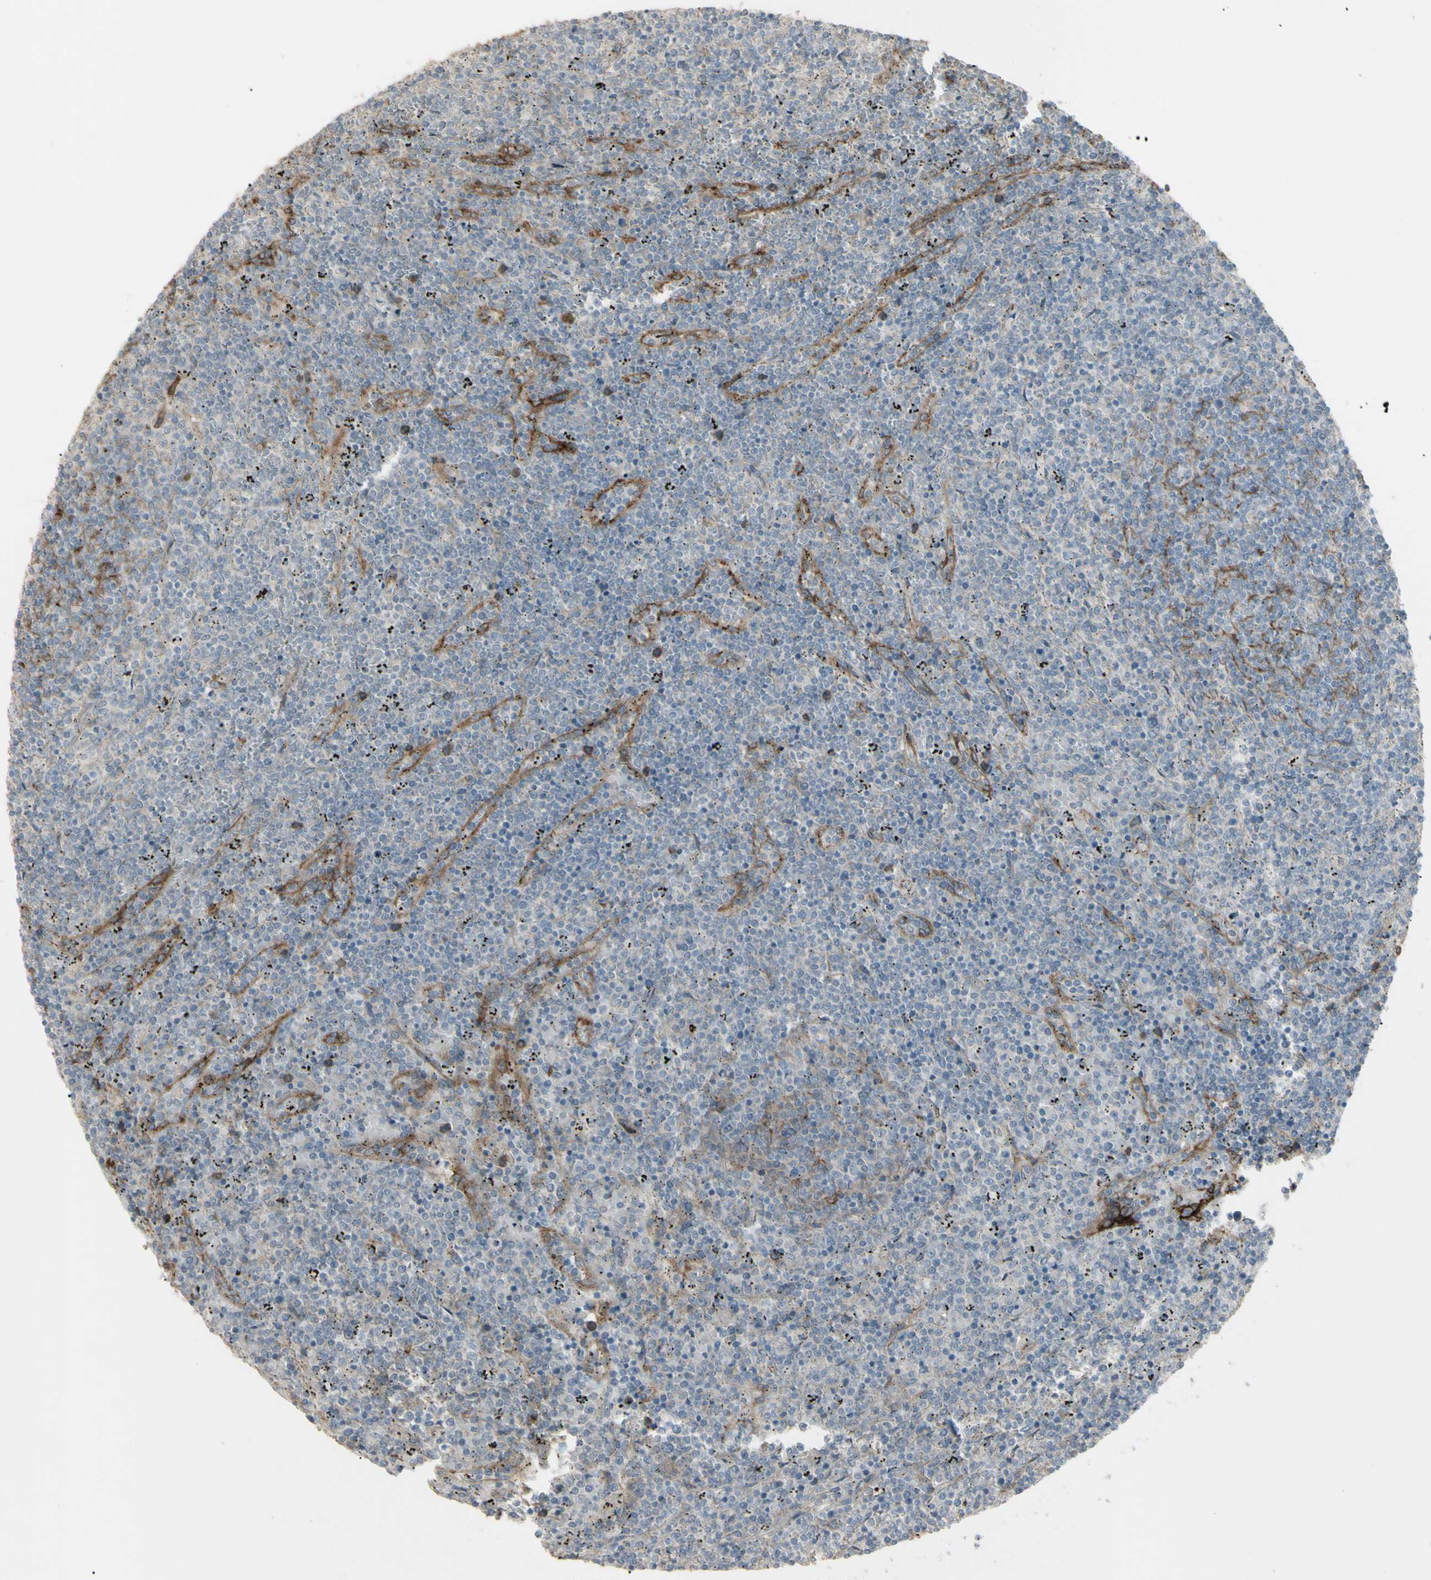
{"staining": {"intensity": "weak", "quantity": "<25%", "location": "cytoplasmic/membranous"}, "tissue": "lymphoma", "cell_type": "Tumor cells", "image_type": "cancer", "snomed": [{"axis": "morphology", "description": "Malignant lymphoma, non-Hodgkin's type, Low grade"}, {"axis": "topography", "description": "Spleen"}], "caption": "The IHC photomicrograph has no significant staining in tumor cells of lymphoma tissue. (DAB immunohistochemistry (IHC) with hematoxylin counter stain).", "gene": "CD276", "patient": {"sex": "female", "age": 50}}